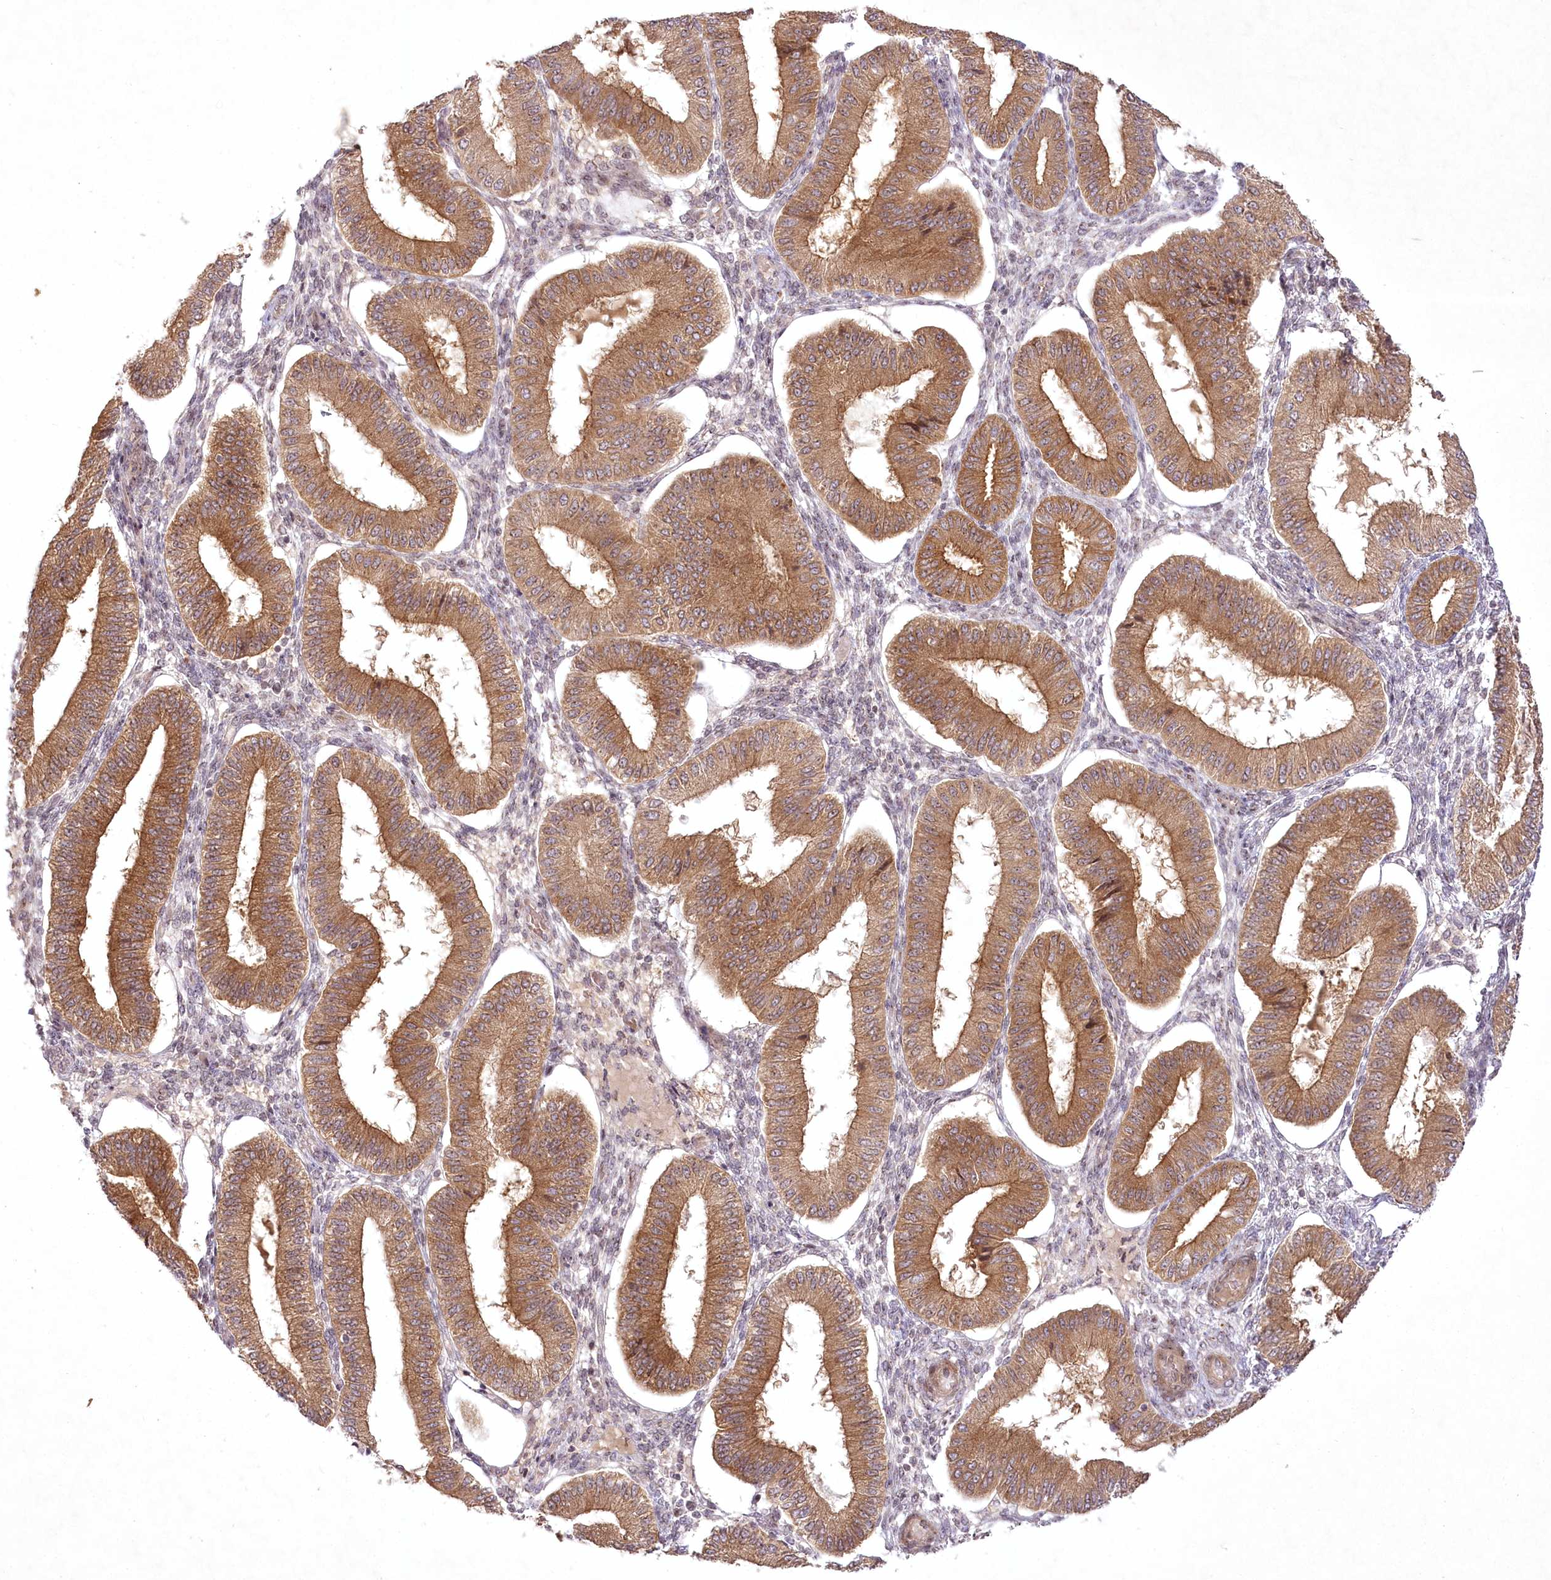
{"staining": {"intensity": "moderate", "quantity": "<25%", "location": "cytoplasmic/membranous"}, "tissue": "endometrium", "cell_type": "Cells in endometrial stroma", "image_type": "normal", "snomed": [{"axis": "morphology", "description": "Normal tissue, NOS"}, {"axis": "topography", "description": "Endometrium"}], "caption": "A high-resolution histopathology image shows IHC staining of normal endometrium, which exhibits moderate cytoplasmic/membranous staining in about <25% of cells in endometrial stroma.", "gene": "SH2D3A", "patient": {"sex": "female", "age": 39}}